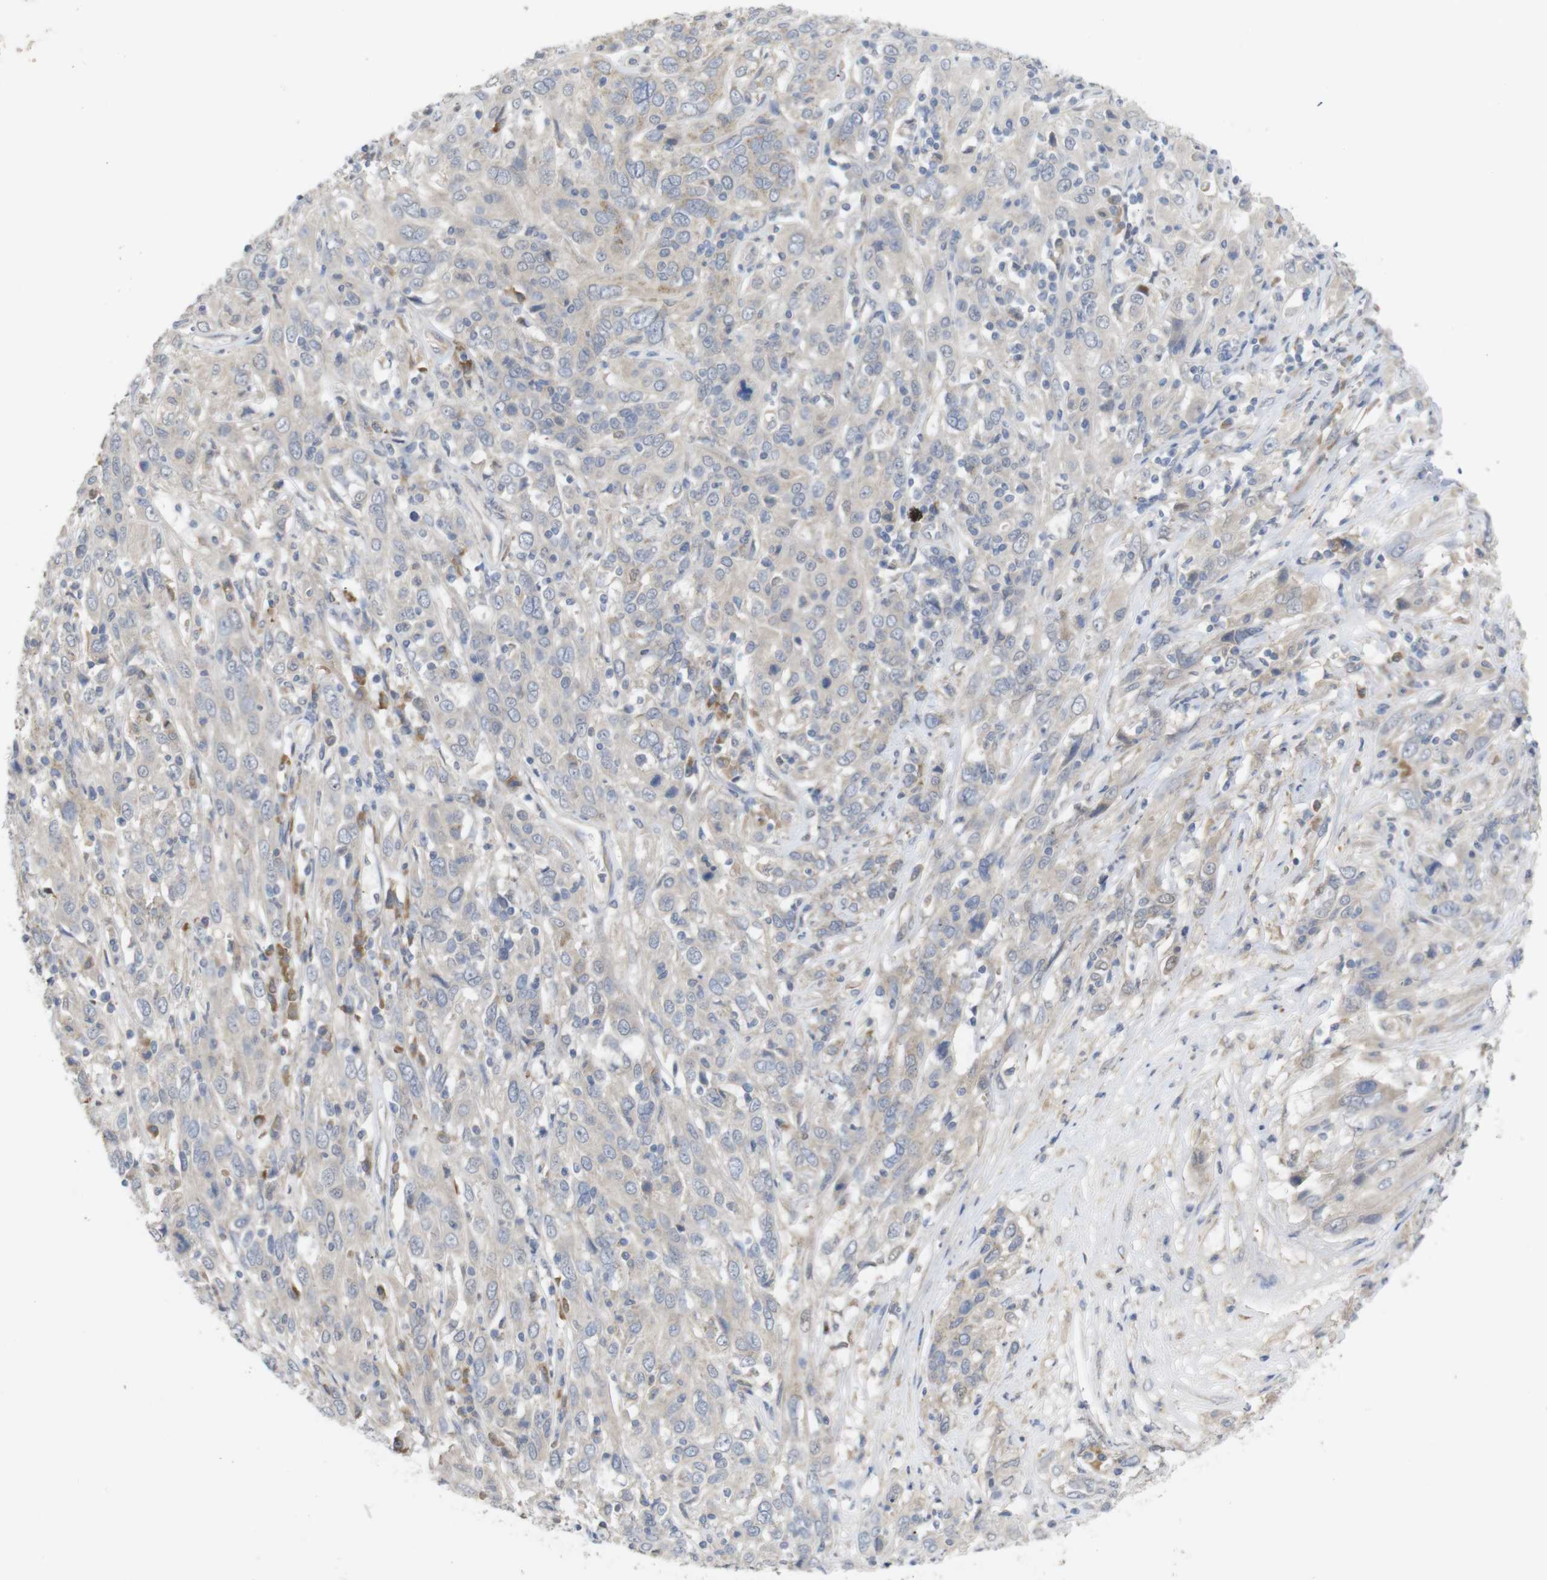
{"staining": {"intensity": "weak", "quantity": "<25%", "location": "cytoplasmic/membranous"}, "tissue": "cervical cancer", "cell_type": "Tumor cells", "image_type": "cancer", "snomed": [{"axis": "morphology", "description": "Squamous cell carcinoma, NOS"}, {"axis": "topography", "description": "Cervix"}], "caption": "Immunohistochemistry (IHC) histopathology image of neoplastic tissue: cervical squamous cell carcinoma stained with DAB demonstrates no significant protein positivity in tumor cells.", "gene": "BCAR3", "patient": {"sex": "female", "age": 46}}